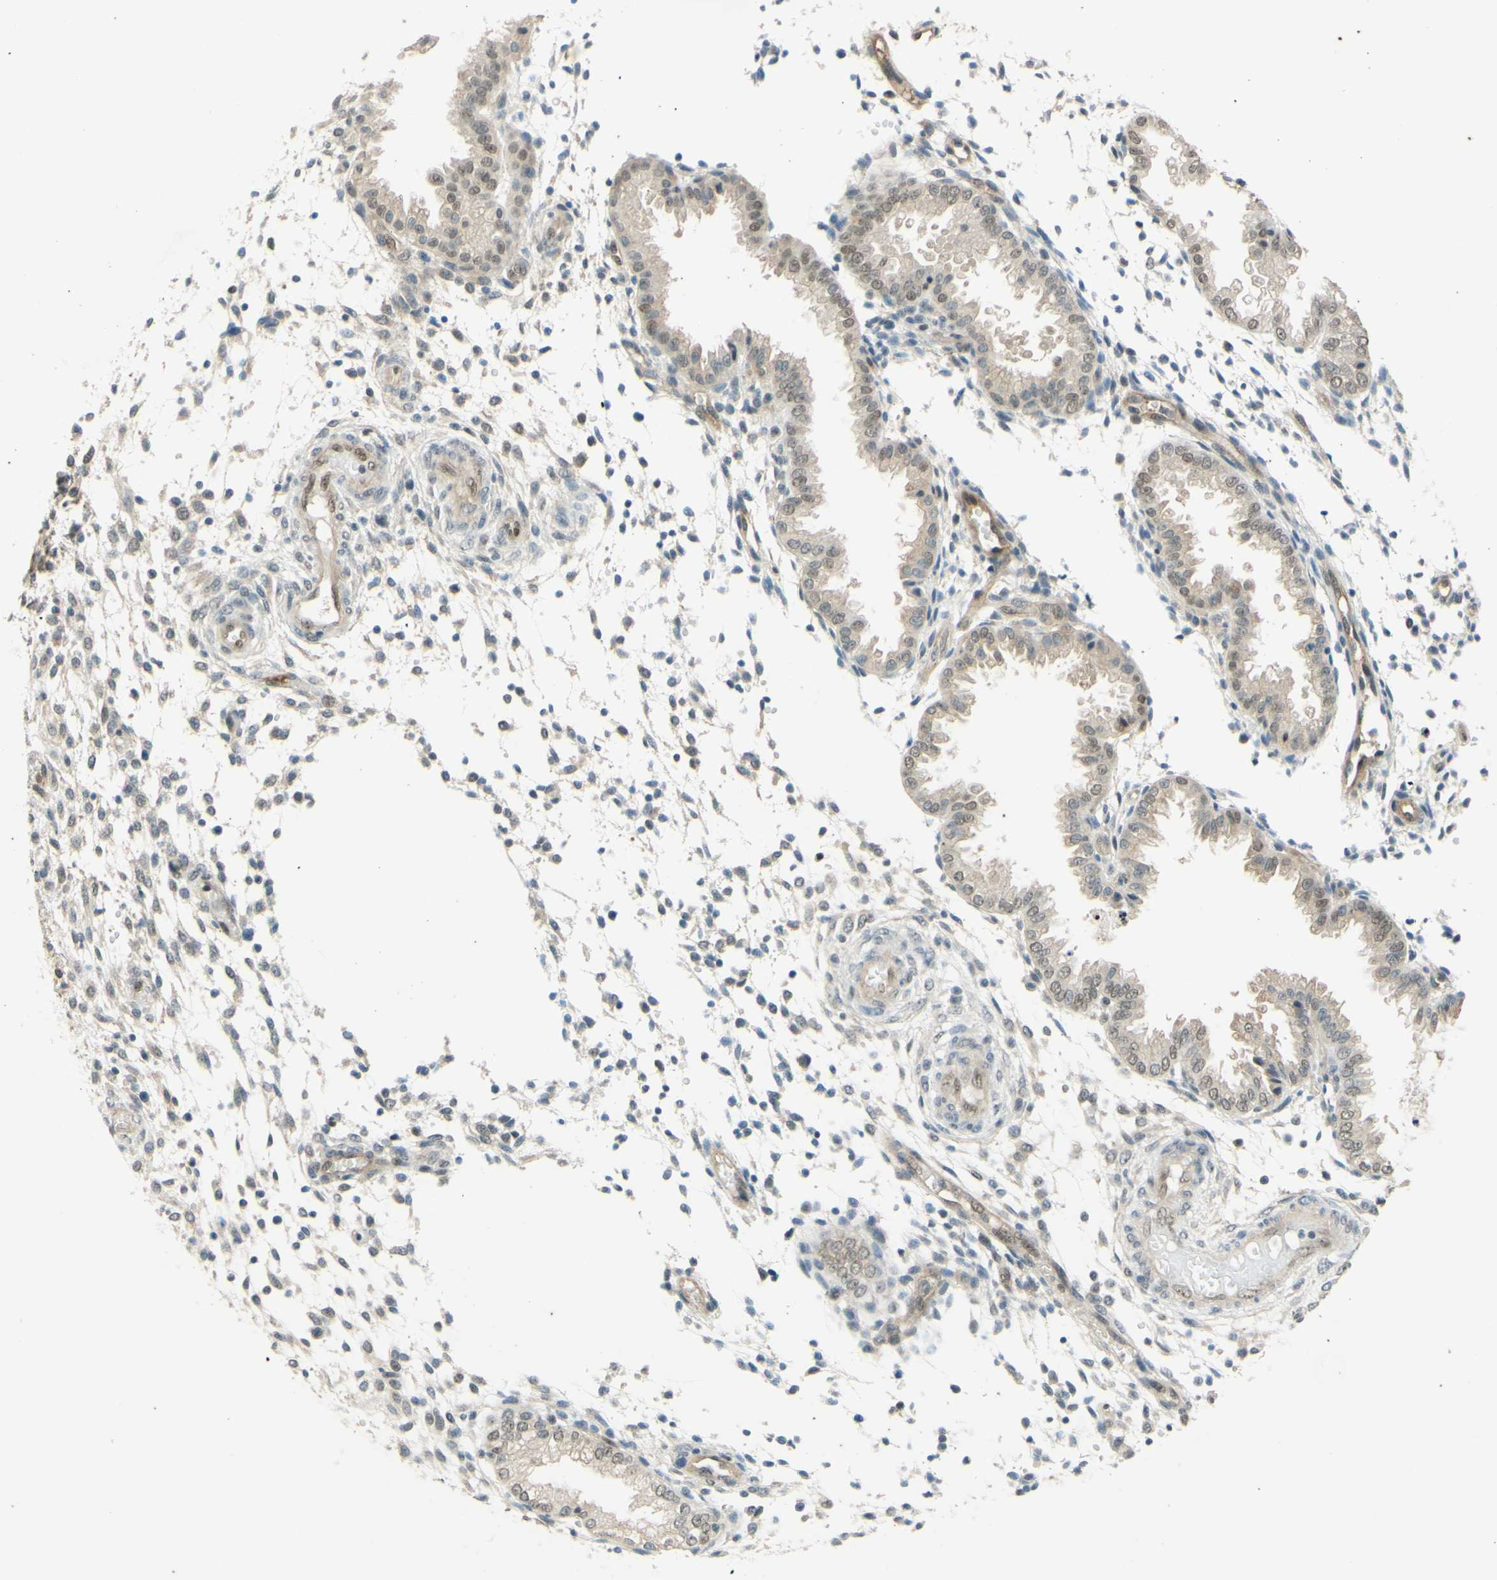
{"staining": {"intensity": "weak", "quantity": "<25%", "location": "cytoplasmic/membranous"}, "tissue": "endometrium", "cell_type": "Cells in endometrial stroma", "image_type": "normal", "snomed": [{"axis": "morphology", "description": "Normal tissue, NOS"}, {"axis": "topography", "description": "Endometrium"}], "caption": "This is an immunohistochemistry (IHC) micrograph of benign endometrium. There is no expression in cells in endometrial stroma.", "gene": "POLB", "patient": {"sex": "female", "age": 33}}